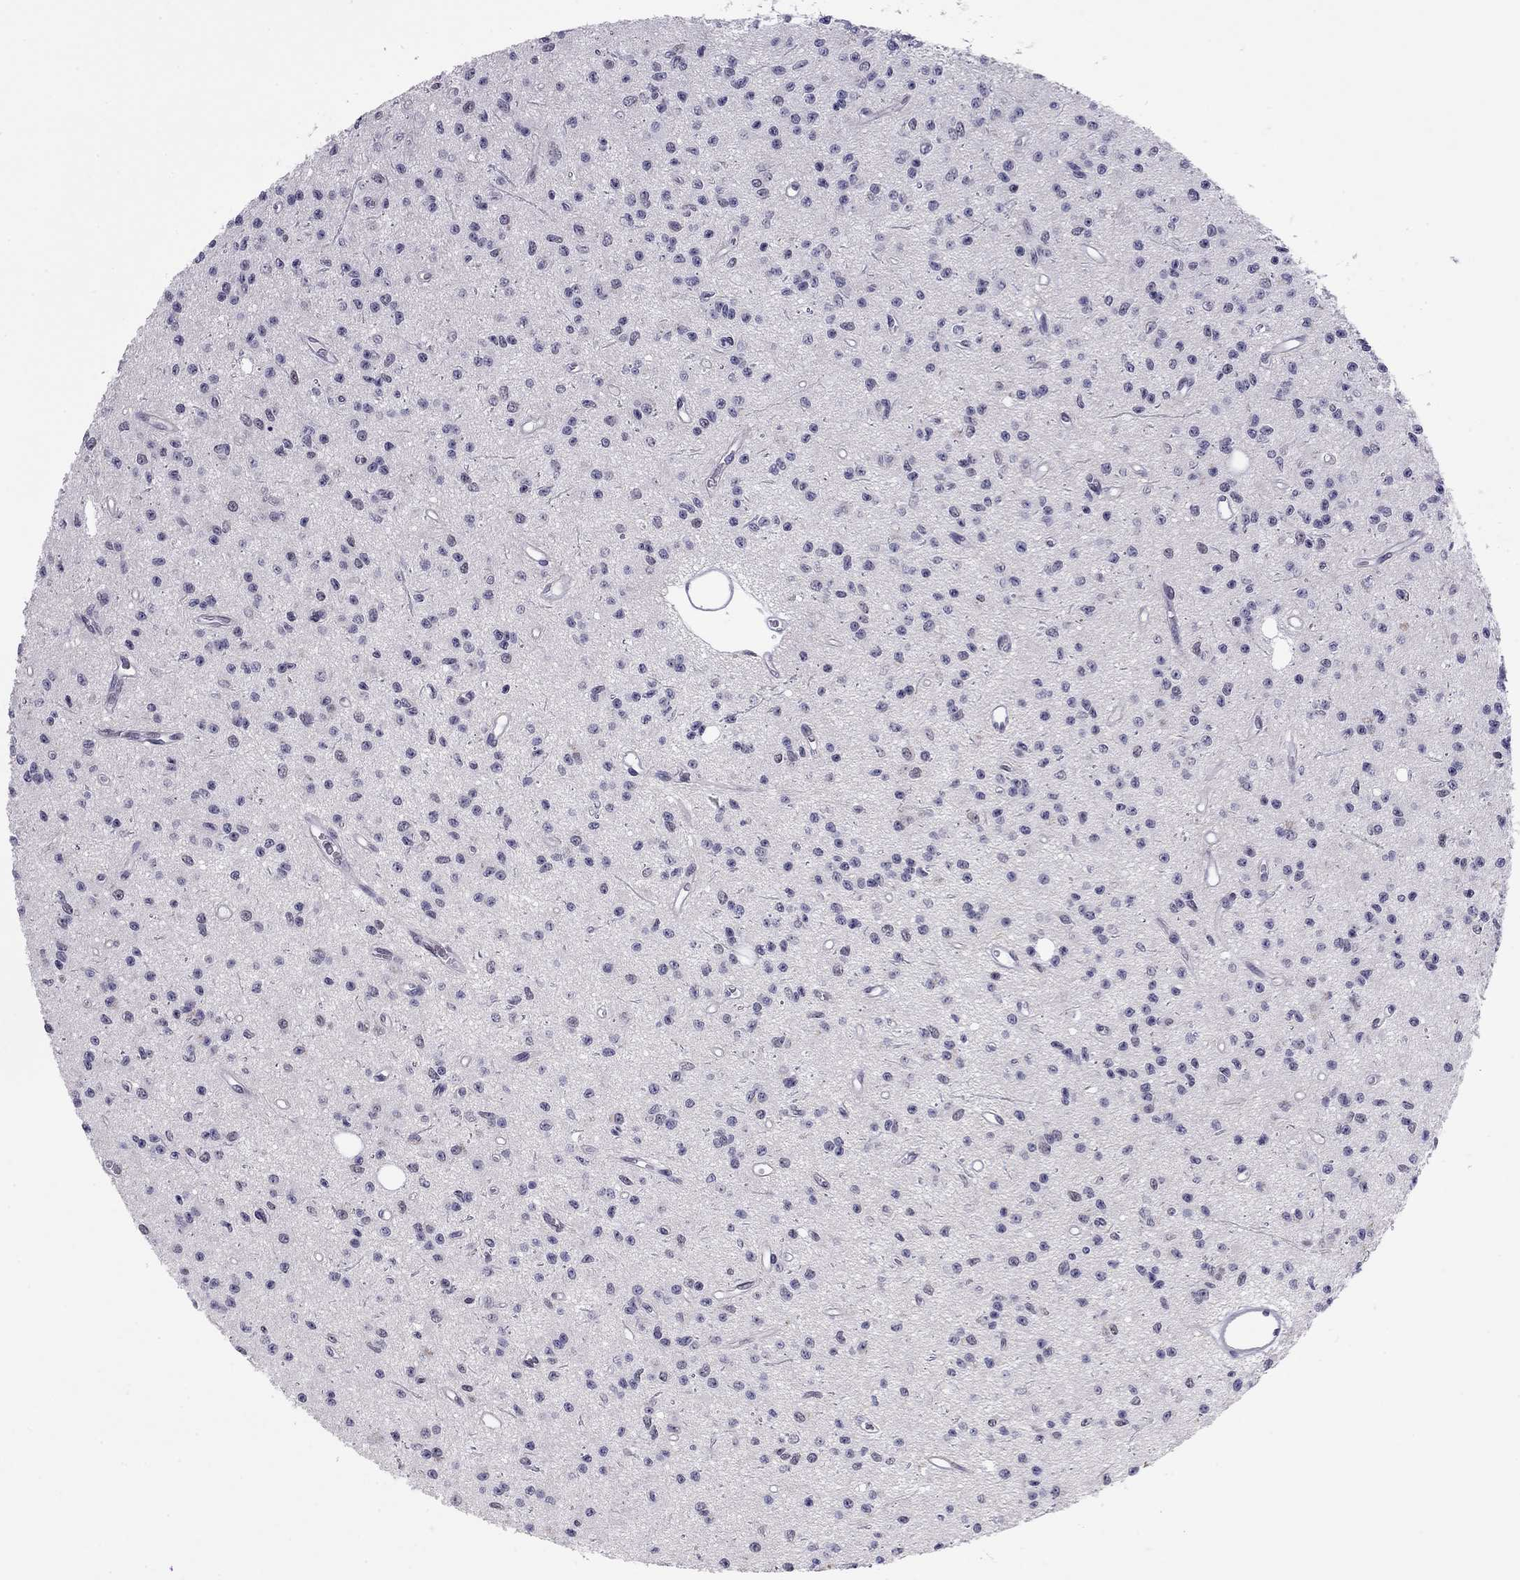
{"staining": {"intensity": "weak", "quantity": "<25%", "location": "nuclear"}, "tissue": "glioma", "cell_type": "Tumor cells", "image_type": "cancer", "snomed": [{"axis": "morphology", "description": "Glioma, malignant, Low grade"}, {"axis": "topography", "description": "Brain"}], "caption": "IHC micrograph of neoplastic tissue: human glioma stained with DAB displays no significant protein staining in tumor cells.", "gene": "DOT1L", "patient": {"sex": "female", "age": 45}}